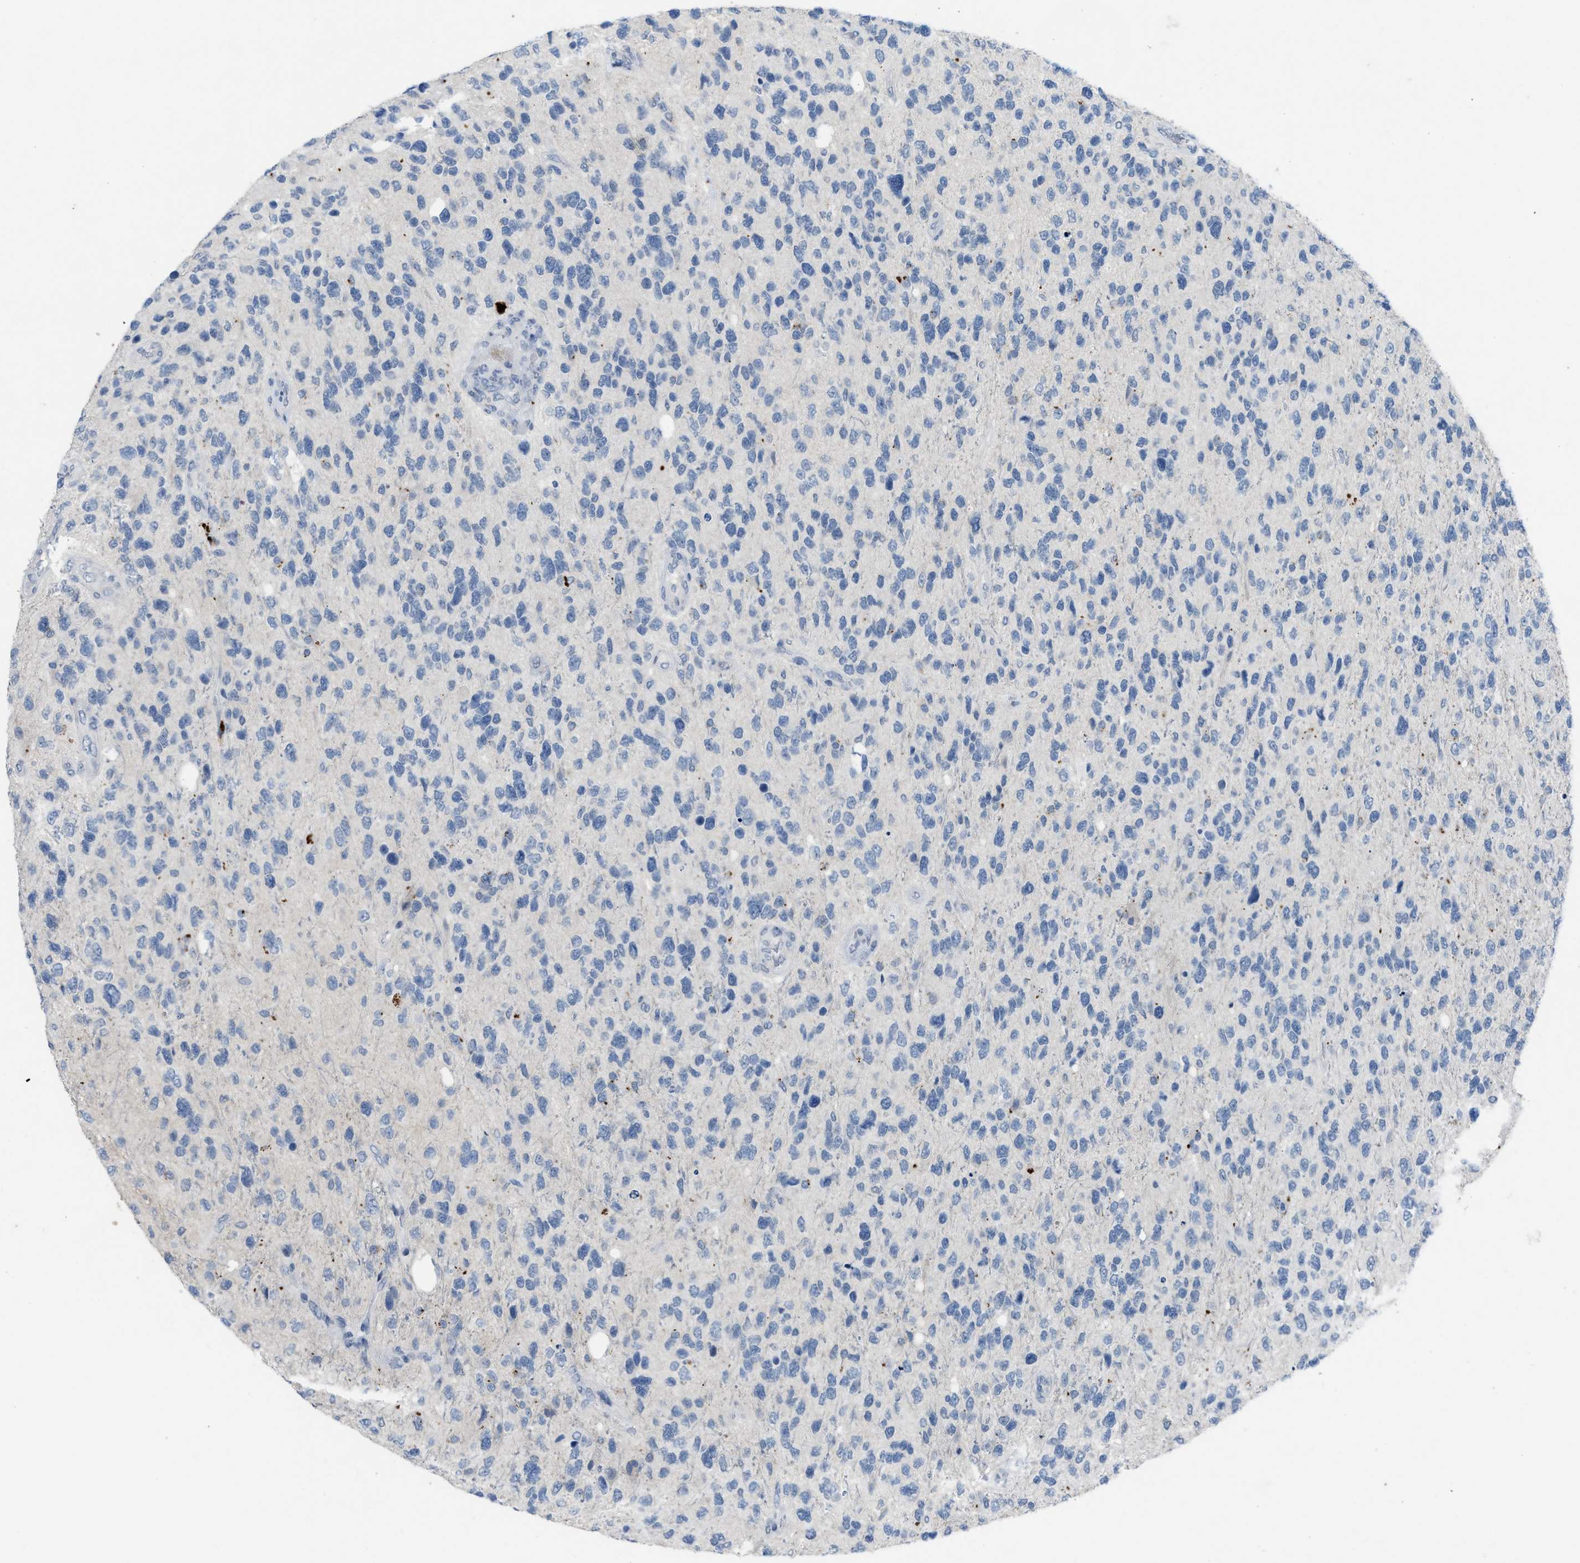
{"staining": {"intensity": "negative", "quantity": "none", "location": "none"}, "tissue": "glioma", "cell_type": "Tumor cells", "image_type": "cancer", "snomed": [{"axis": "morphology", "description": "Glioma, malignant, High grade"}, {"axis": "topography", "description": "Brain"}], "caption": "This is an IHC photomicrograph of malignant glioma (high-grade). There is no positivity in tumor cells.", "gene": "SLC5A5", "patient": {"sex": "female", "age": 58}}